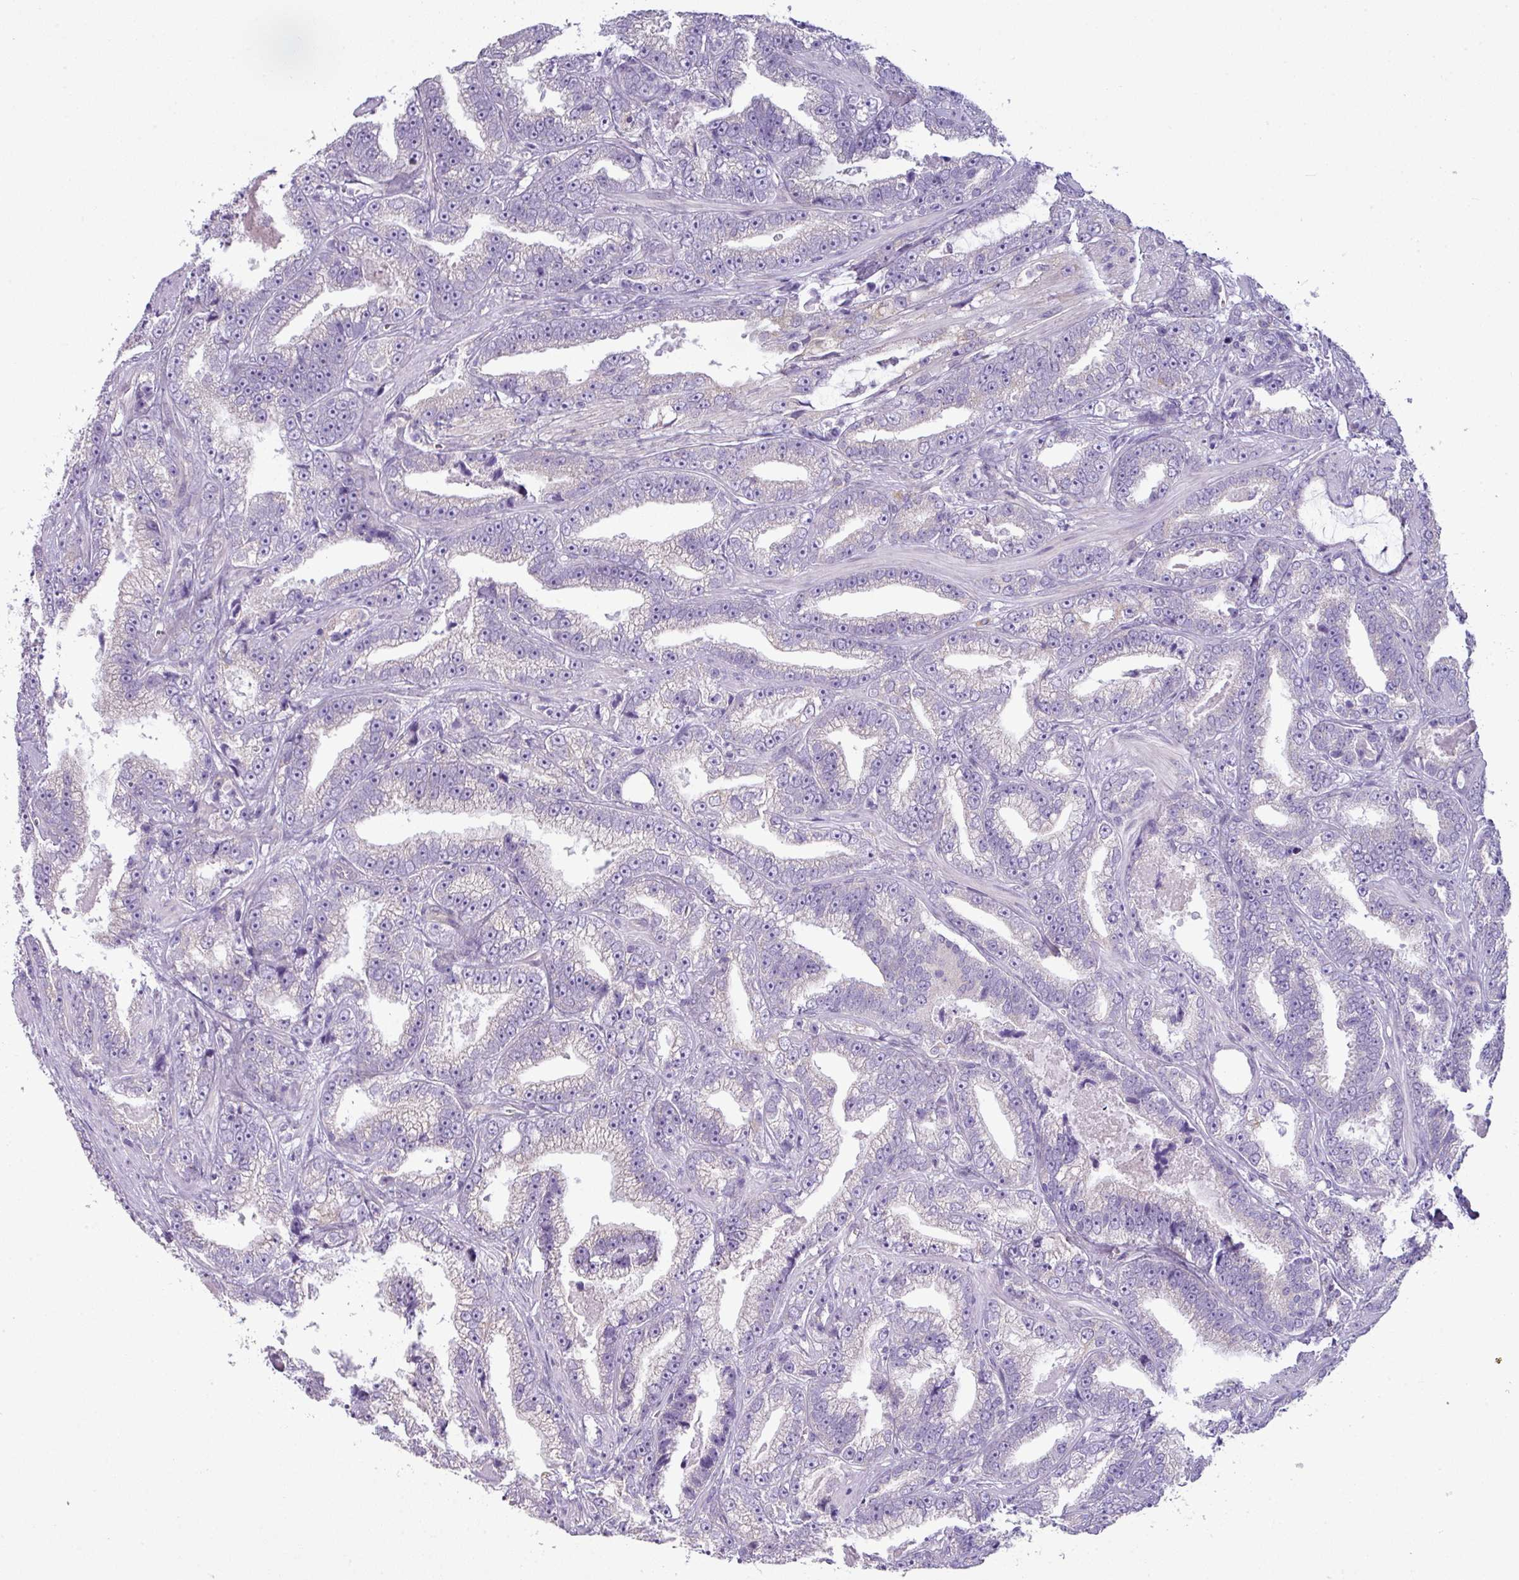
{"staining": {"intensity": "negative", "quantity": "none", "location": "none"}, "tissue": "prostate cancer", "cell_type": "Tumor cells", "image_type": "cancer", "snomed": [{"axis": "morphology", "description": "Adenocarcinoma, High grade"}, {"axis": "topography", "description": "Prostate and seminal vesicle, NOS"}], "caption": "Protein analysis of prostate cancer displays no significant staining in tumor cells. The staining was performed using DAB to visualize the protein expression in brown, while the nuclei were stained in blue with hematoxylin (Magnification: 20x).", "gene": "TOR1AIP2", "patient": {"sex": "male", "age": 67}}